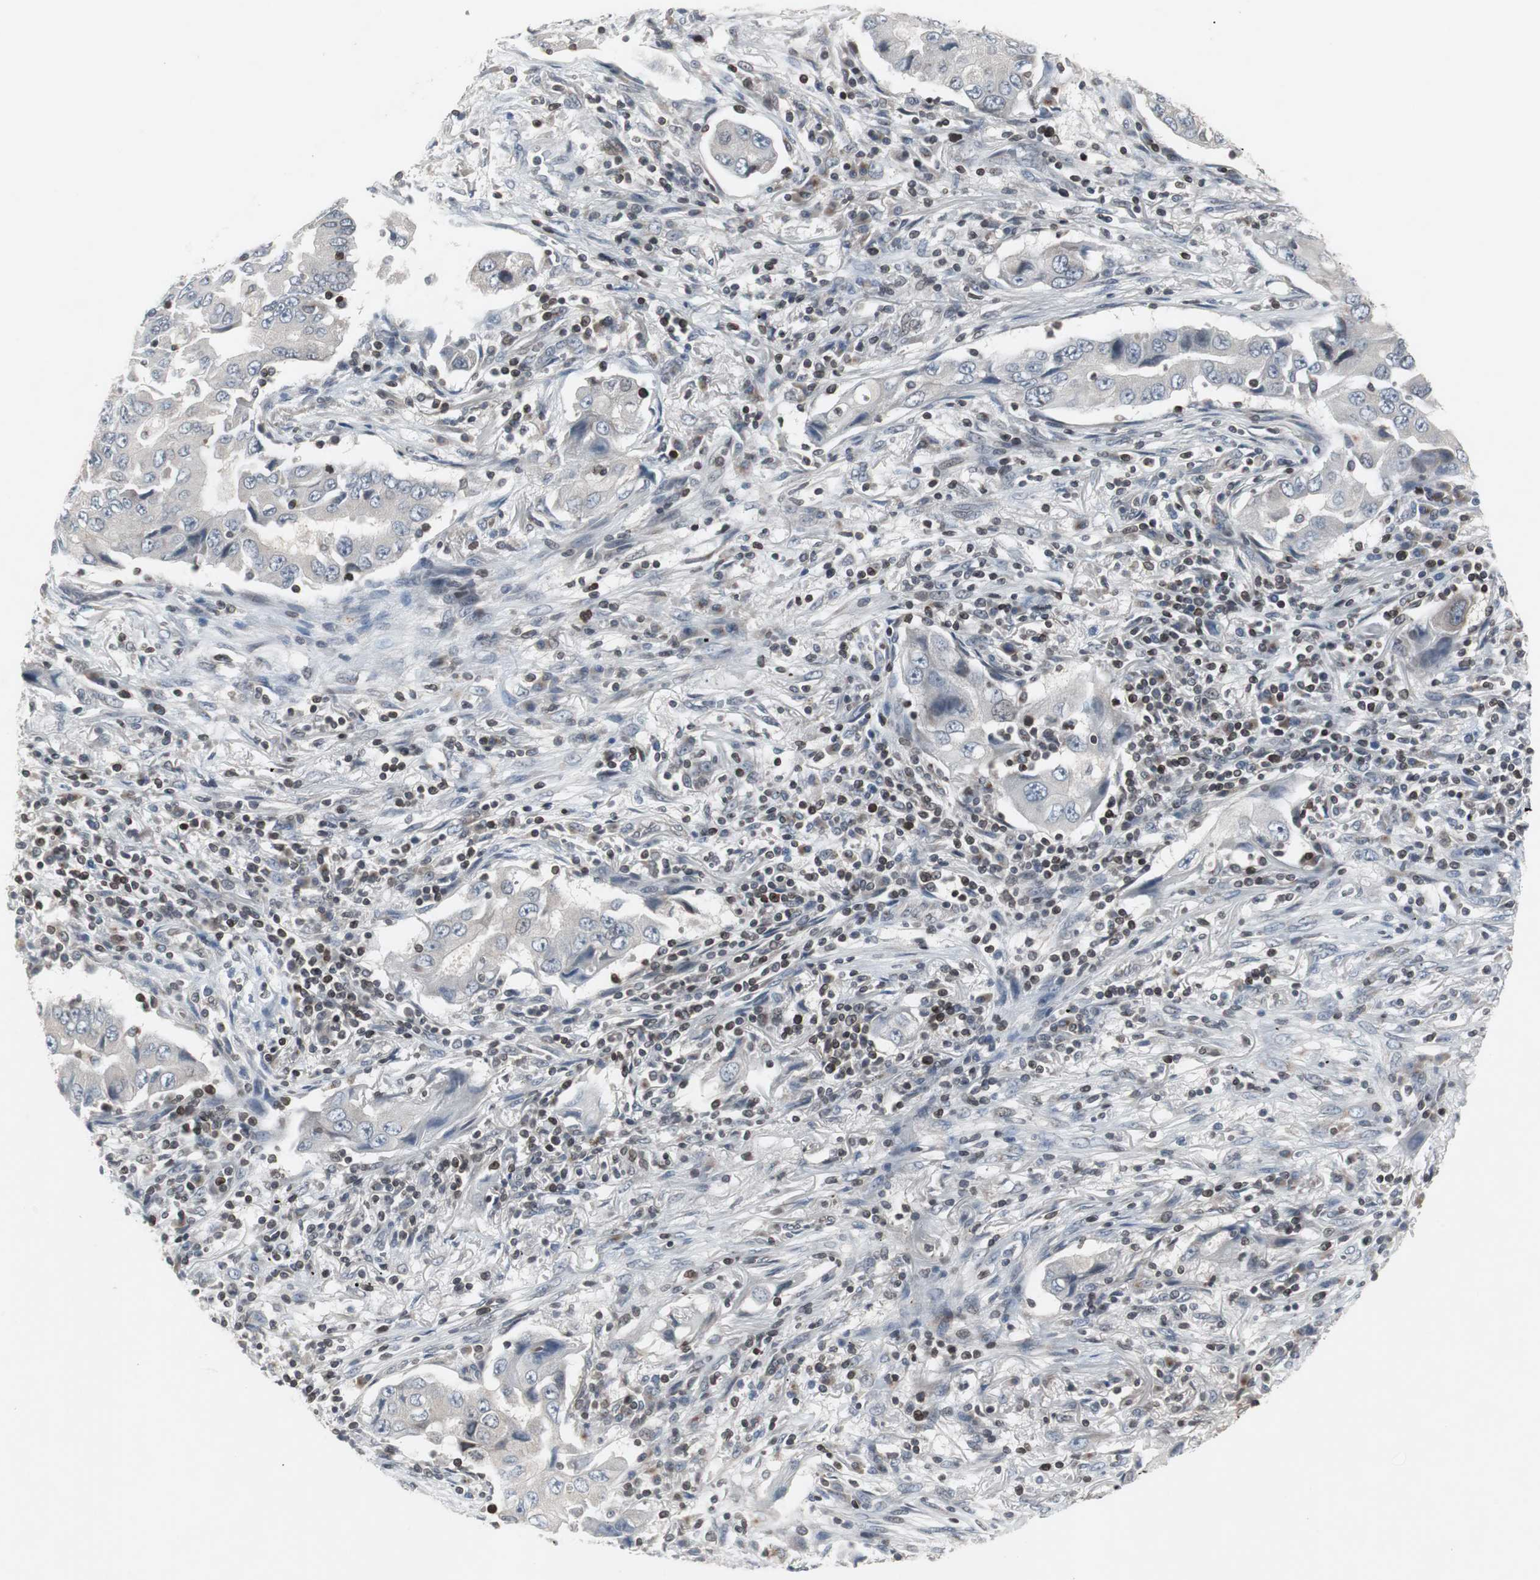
{"staining": {"intensity": "negative", "quantity": "none", "location": "none"}, "tissue": "lung cancer", "cell_type": "Tumor cells", "image_type": "cancer", "snomed": [{"axis": "morphology", "description": "Adenocarcinoma, NOS"}, {"axis": "topography", "description": "Lung"}], "caption": "IHC of human lung cancer (adenocarcinoma) reveals no staining in tumor cells. (Stains: DAB IHC with hematoxylin counter stain, Microscopy: brightfield microscopy at high magnification).", "gene": "ZNF396", "patient": {"sex": "female", "age": 65}}